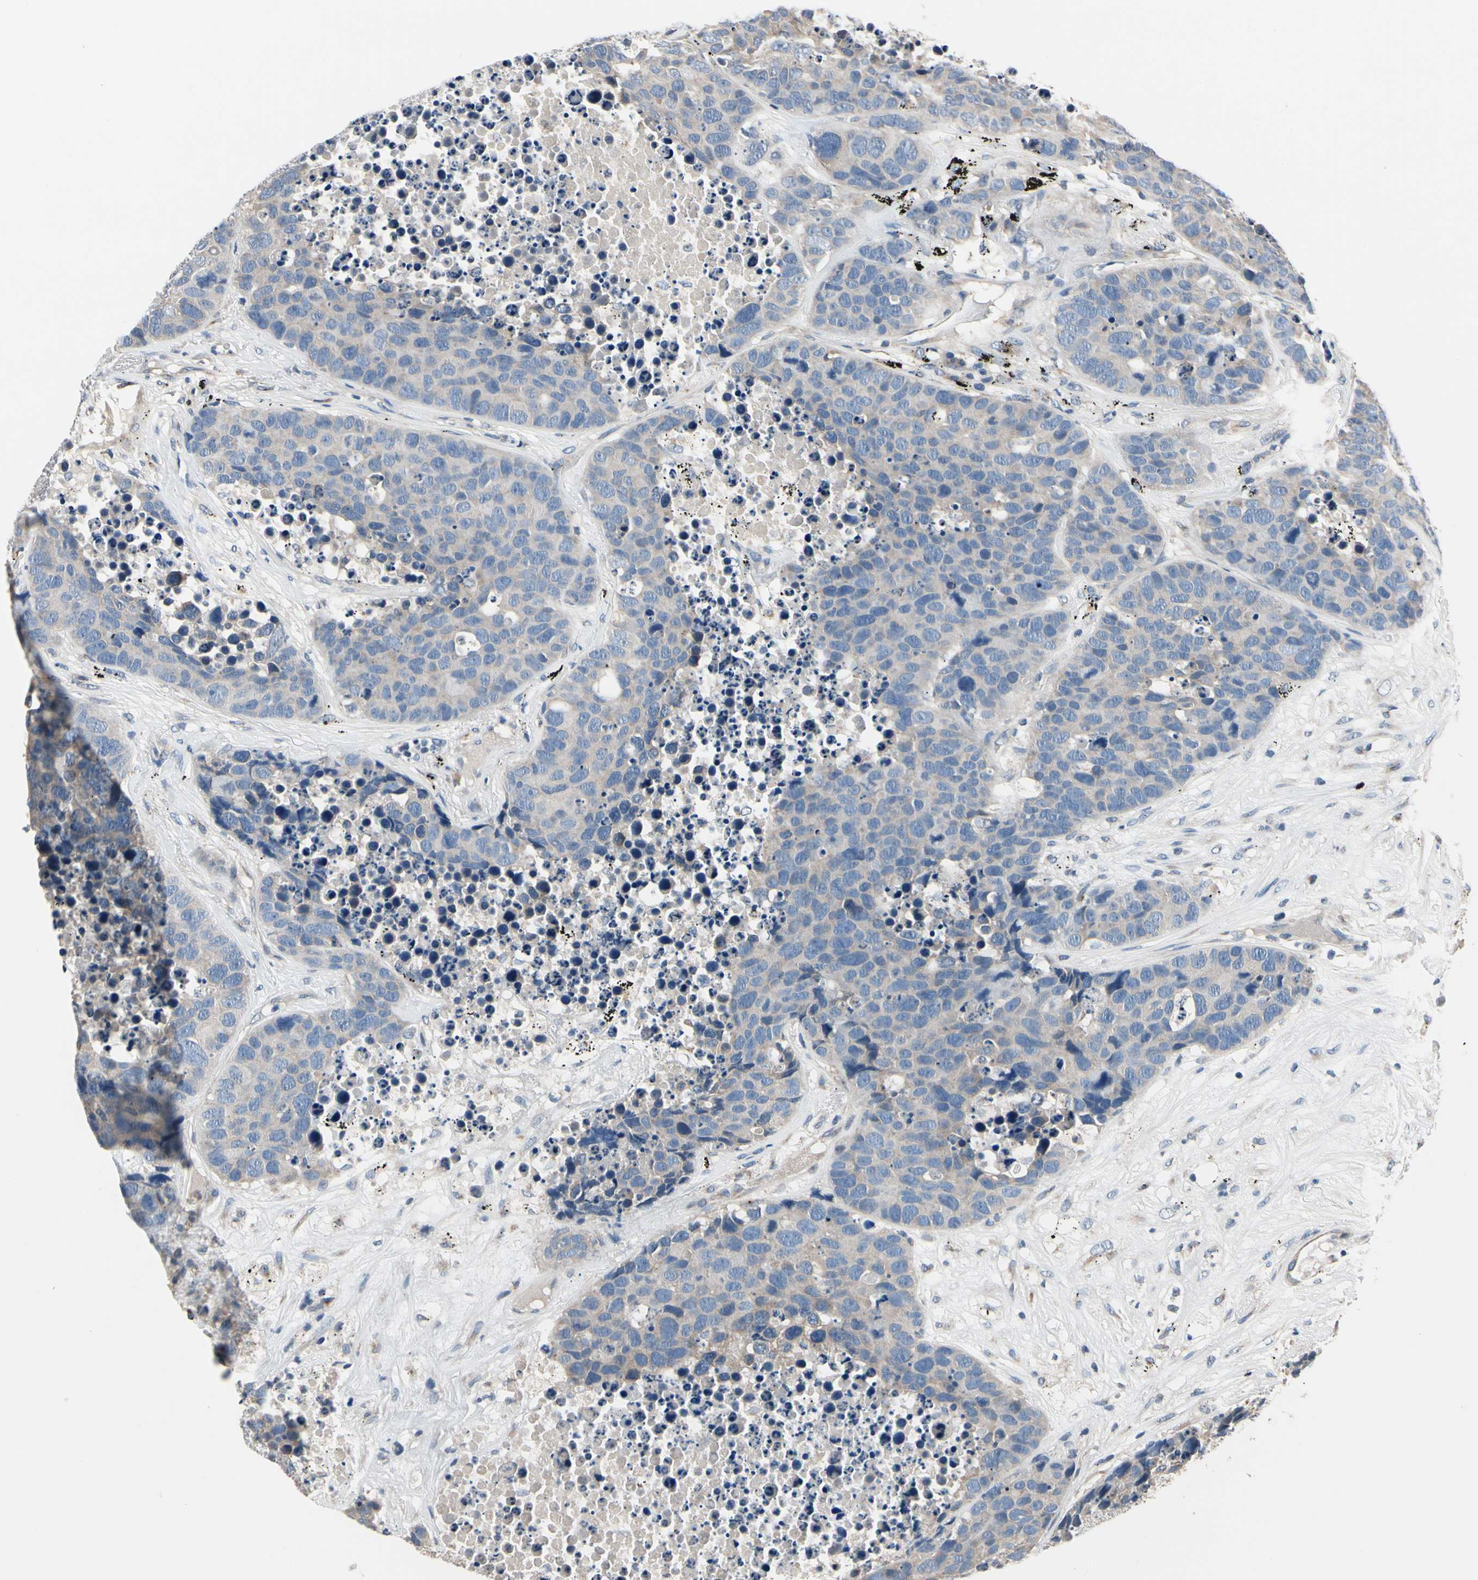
{"staining": {"intensity": "negative", "quantity": "none", "location": "none"}, "tissue": "carcinoid", "cell_type": "Tumor cells", "image_type": "cancer", "snomed": [{"axis": "morphology", "description": "Carcinoid, malignant, NOS"}, {"axis": "topography", "description": "Lung"}], "caption": "Tumor cells are negative for protein expression in human carcinoid. The staining was performed using DAB to visualize the protein expression in brown, while the nuclei were stained in blue with hematoxylin (Magnification: 20x).", "gene": "PRKAR2B", "patient": {"sex": "male", "age": 60}}